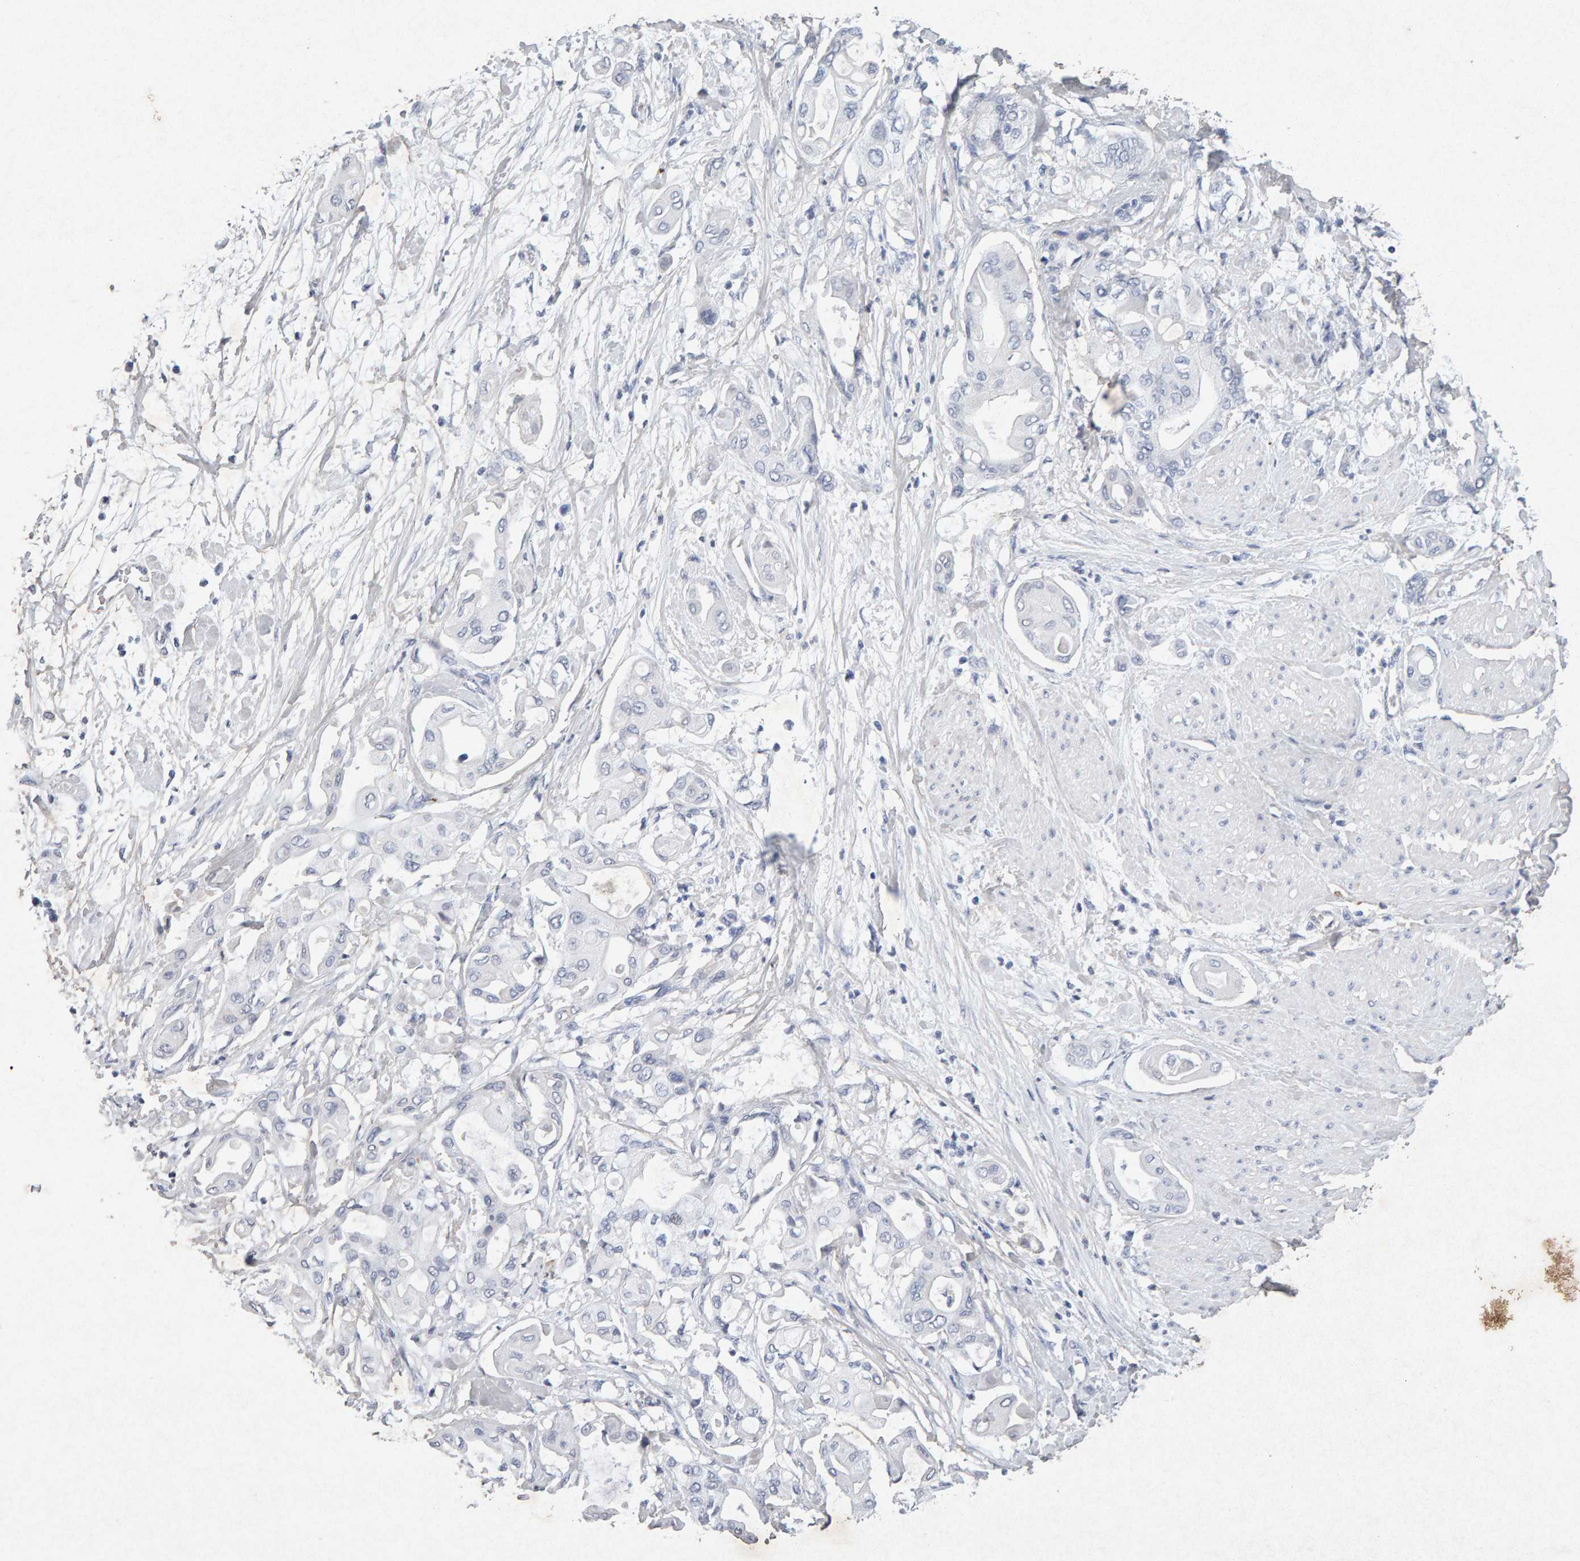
{"staining": {"intensity": "negative", "quantity": "none", "location": "none"}, "tissue": "pancreatic cancer", "cell_type": "Tumor cells", "image_type": "cancer", "snomed": [{"axis": "morphology", "description": "Adenocarcinoma, NOS"}, {"axis": "morphology", "description": "Adenocarcinoma, metastatic, NOS"}, {"axis": "topography", "description": "Lymph node"}, {"axis": "topography", "description": "Pancreas"}, {"axis": "topography", "description": "Duodenum"}], "caption": "The immunohistochemistry (IHC) image has no significant positivity in tumor cells of pancreatic adenocarcinoma tissue.", "gene": "PTPRM", "patient": {"sex": "female", "age": 64}}